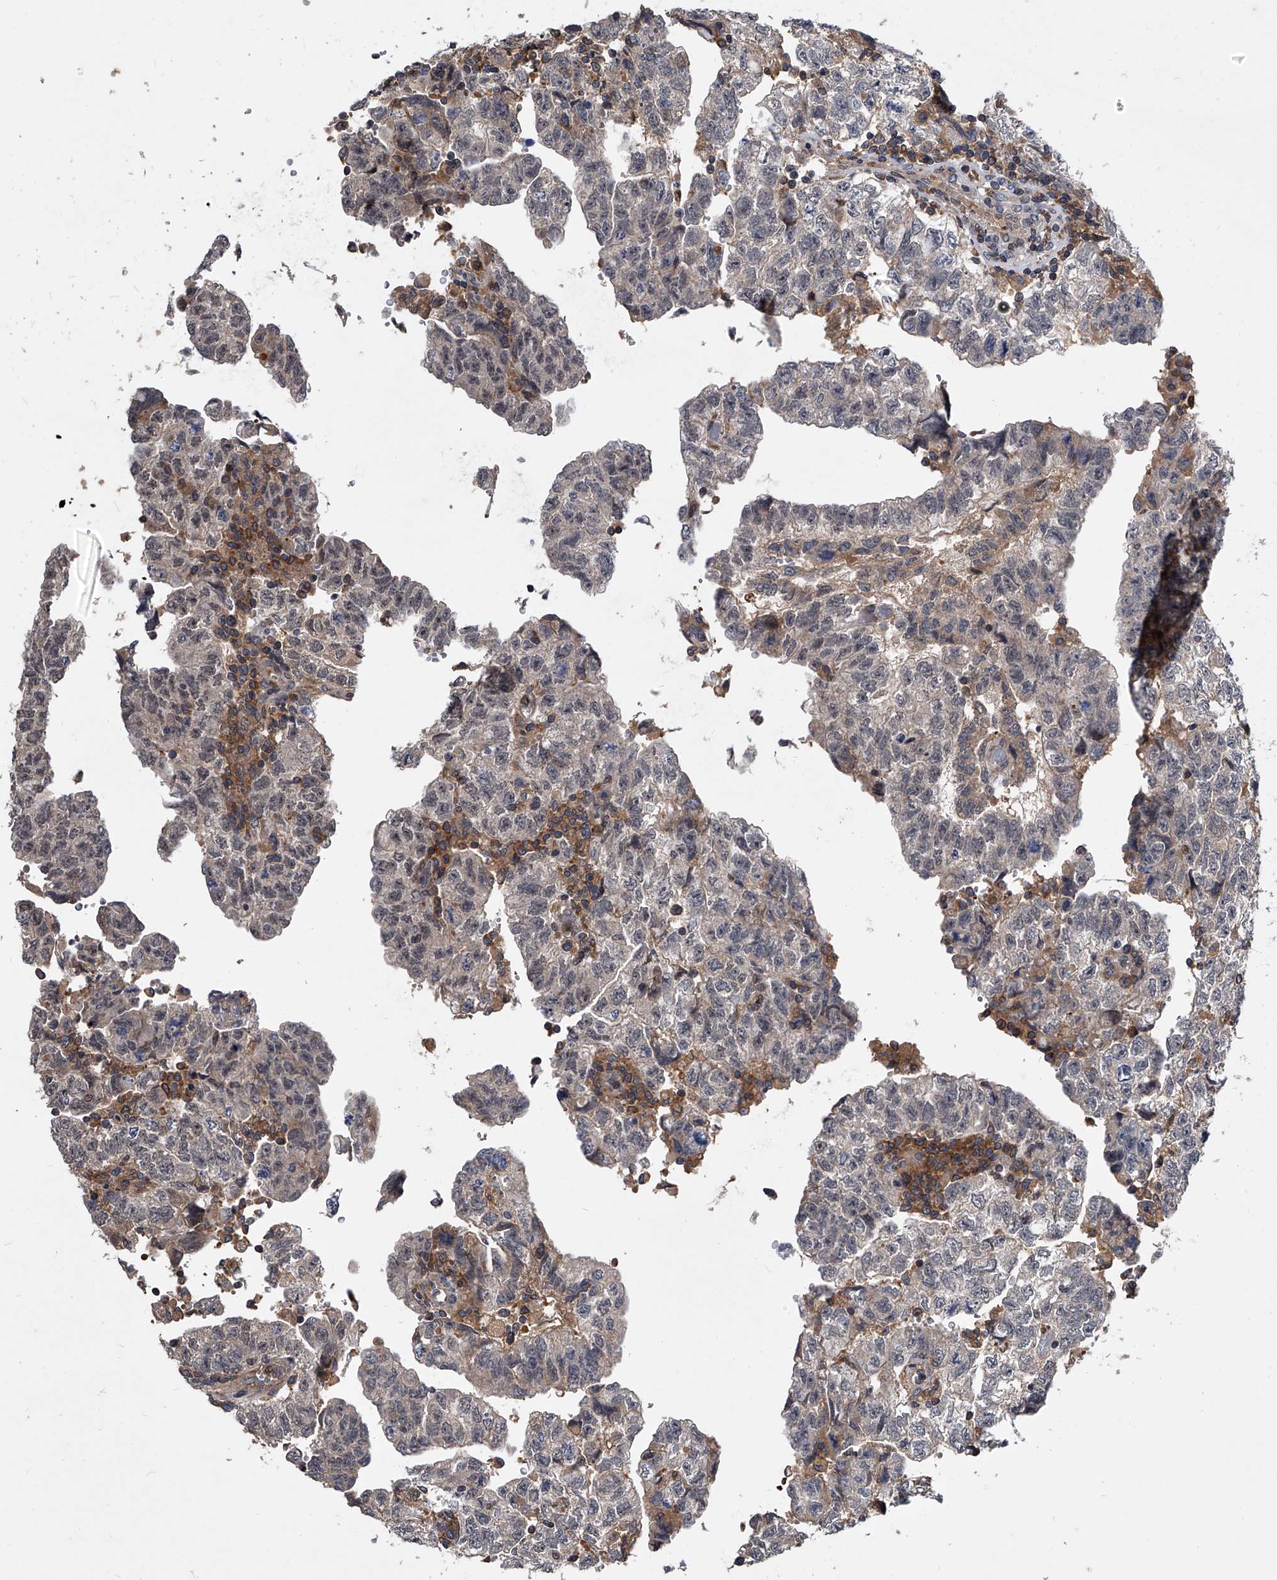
{"staining": {"intensity": "weak", "quantity": "<25%", "location": "nuclear"}, "tissue": "testis cancer", "cell_type": "Tumor cells", "image_type": "cancer", "snomed": [{"axis": "morphology", "description": "Carcinoma, Embryonal, NOS"}, {"axis": "topography", "description": "Testis"}], "caption": "DAB (3,3'-diaminobenzidine) immunohistochemical staining of embryonal carcinoma (testis) exhibits no significant positivity in tumor cells.", "gene": "ZNF30", "patient": {"sex": "male", "age": 36}}